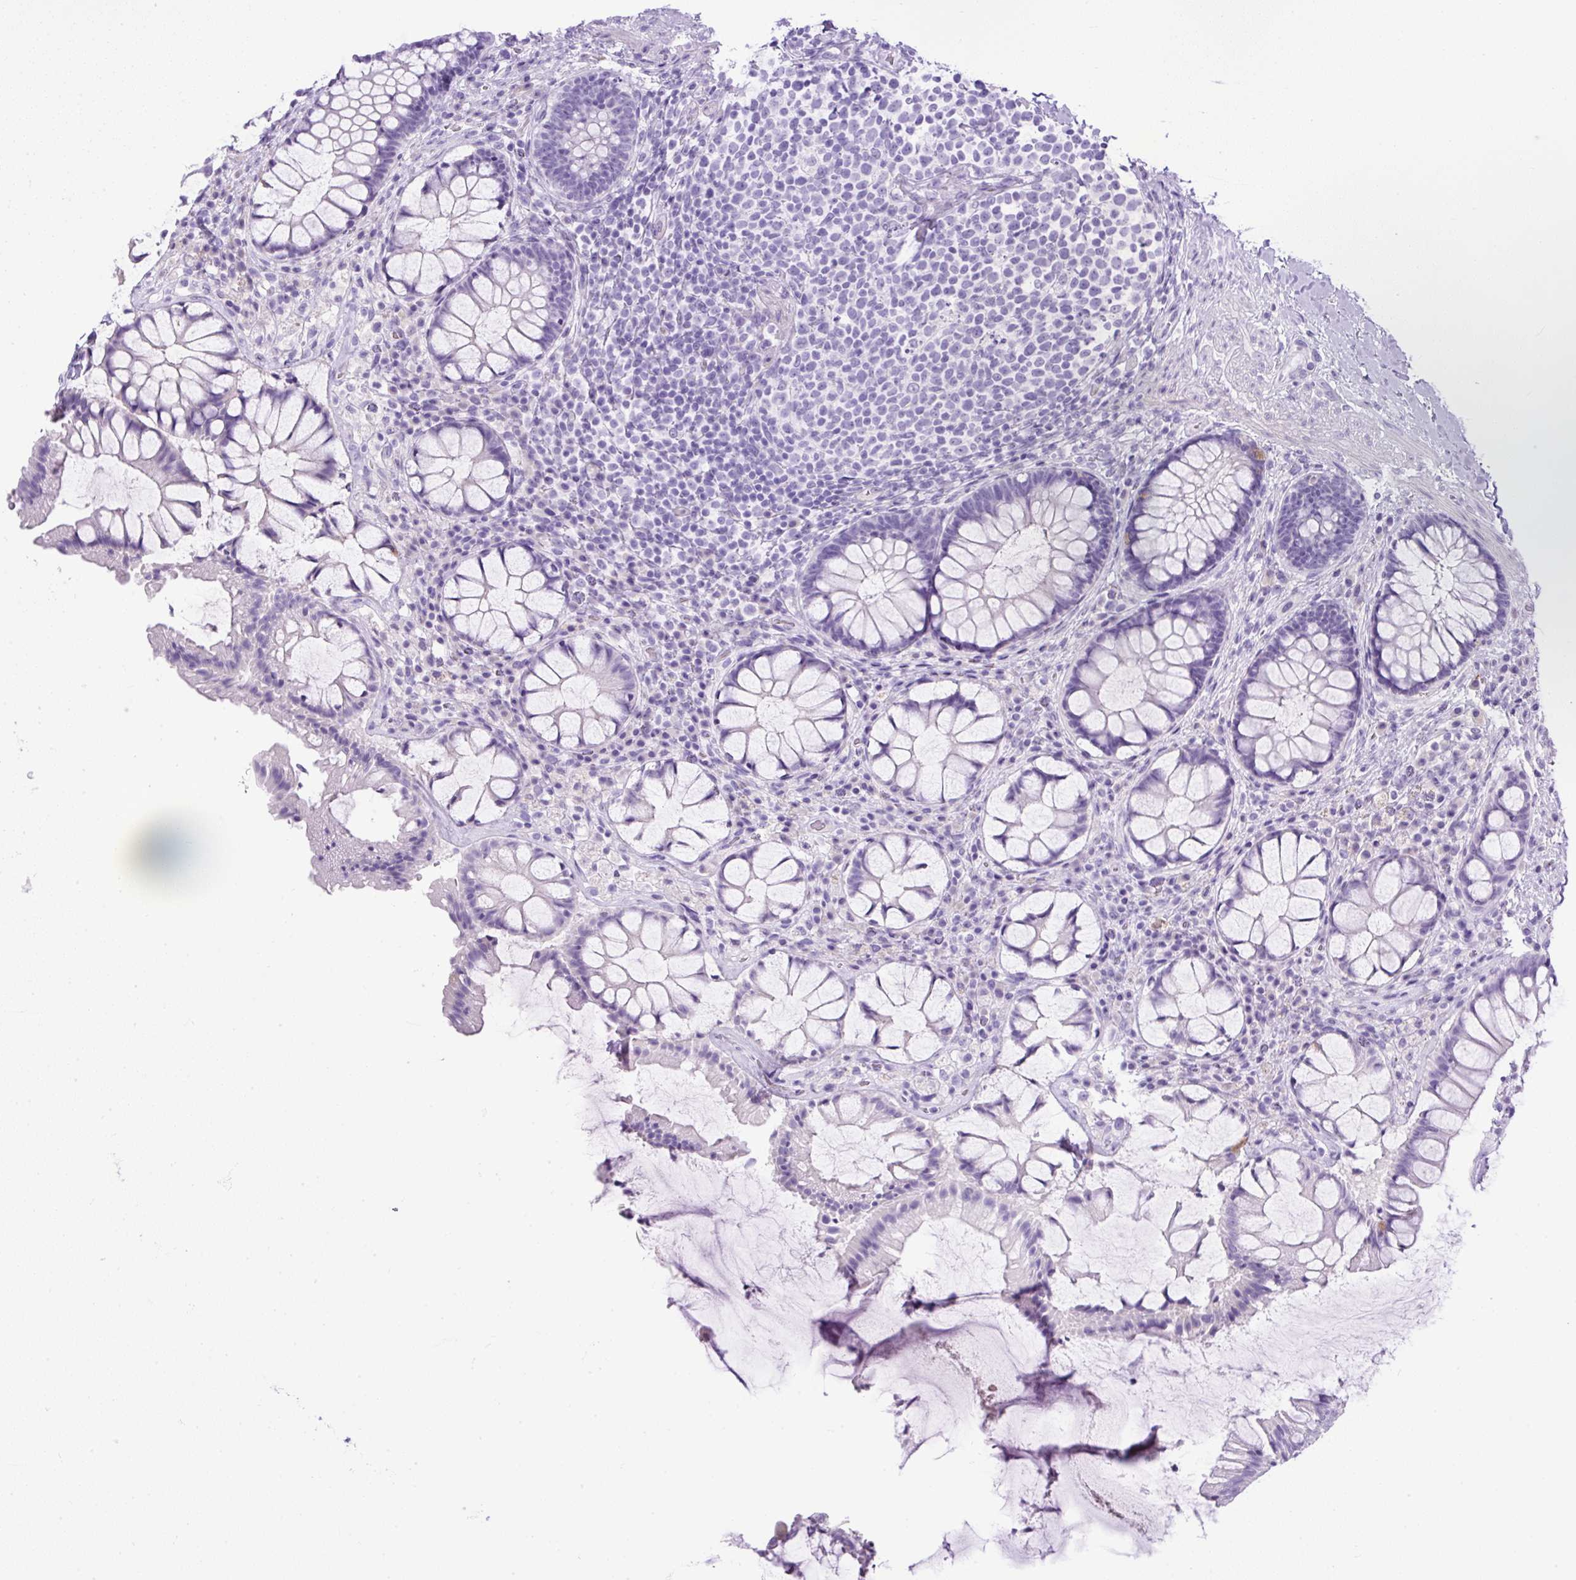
{"staining": {"intensity": "negative", "quantity": "none", "location": "none"}, "tissue": "rectum", "cell_type": "Glandular cells", "image_type": "normal", "snomed": [{"axis": "morphology", "description": "Normal tissue, NOS"}, {"axis": "topography", "description": "Rectum"}], "caption": "Rectum was stained to show a protein in brown. There is no significant expression in glandular cells. (Brightfield microscopy of DAB immunohistochemistry at high magnification).", "gene": "UPP1", "patient": {"sex": "female", "age": 58}}